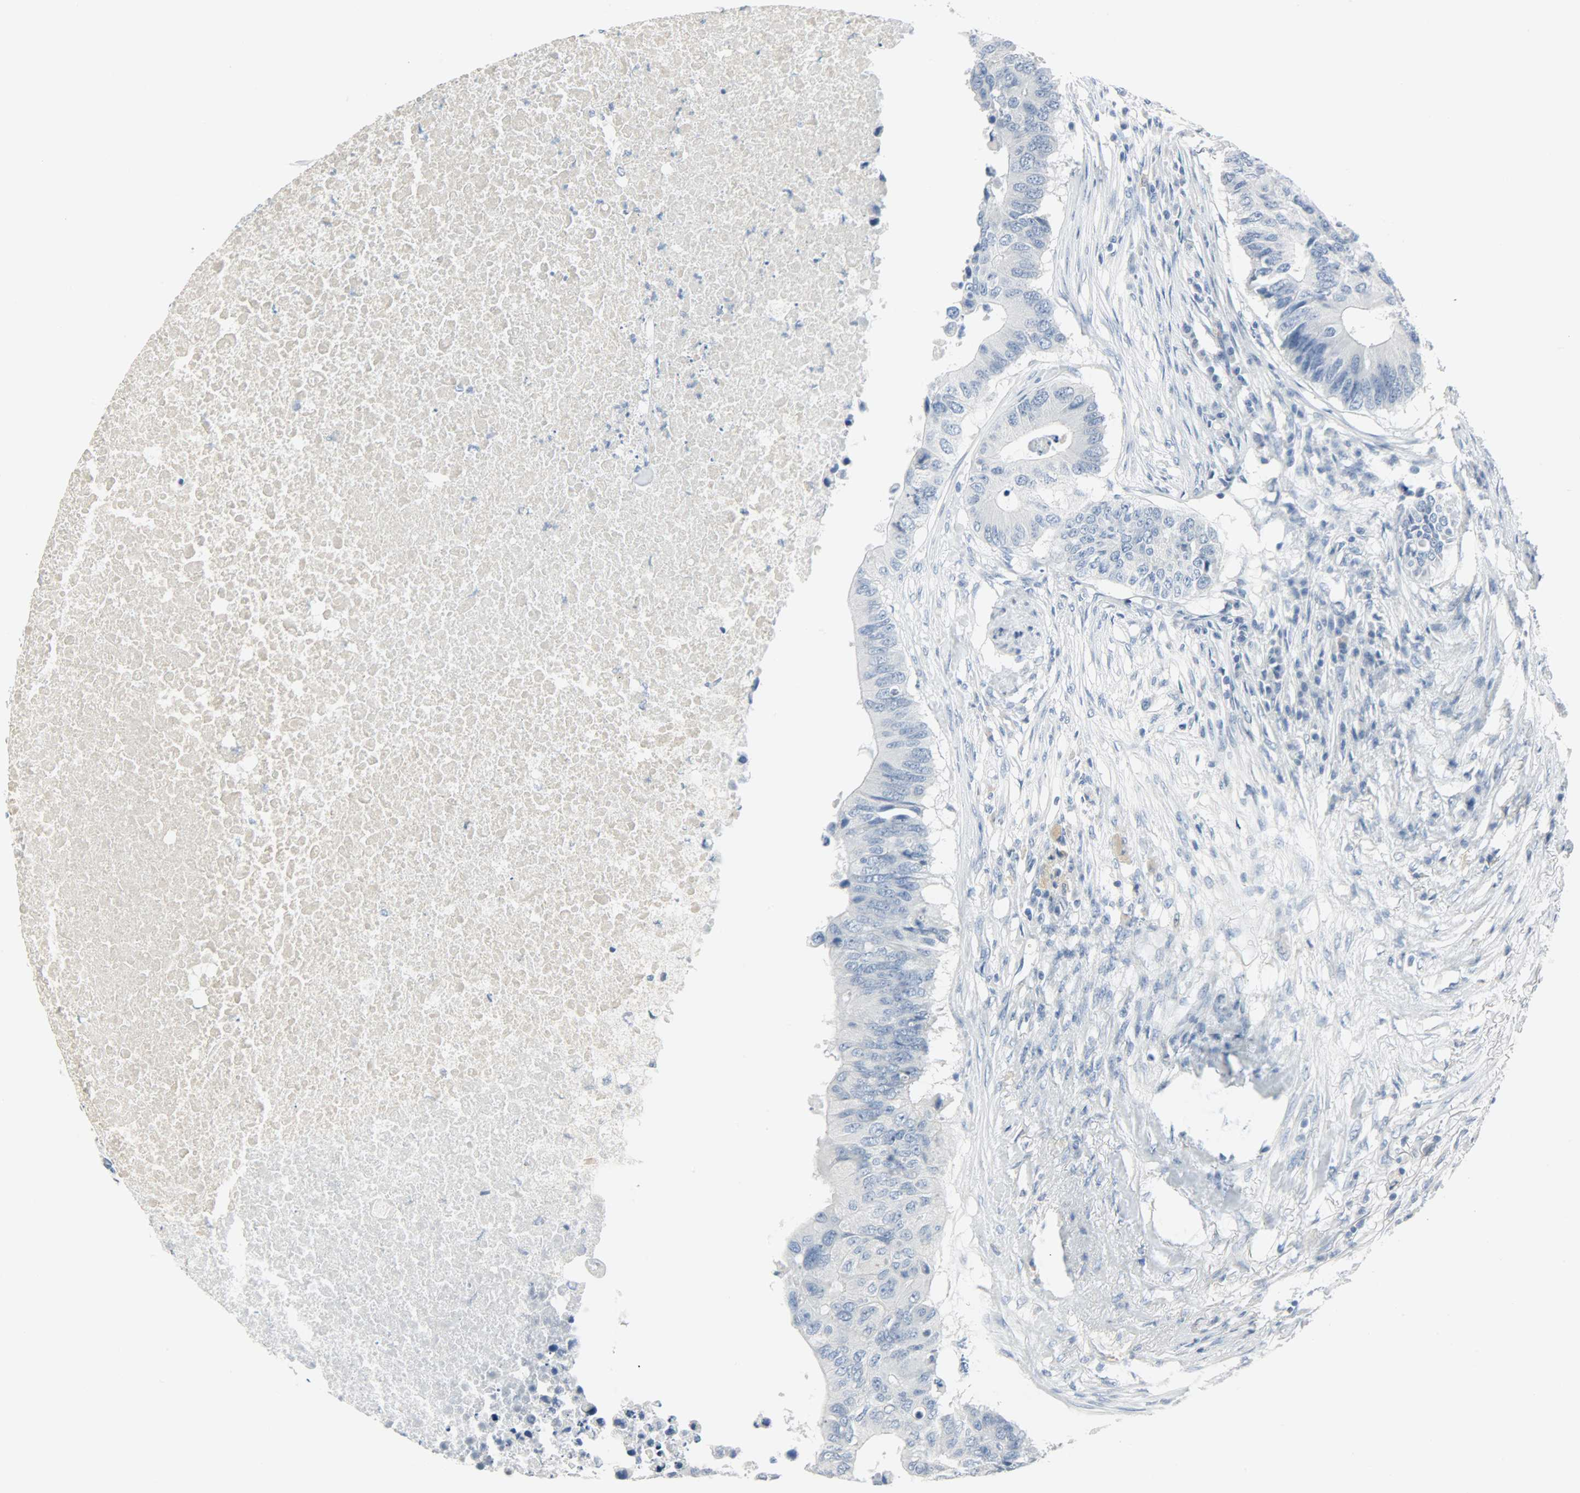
{"staining": {"intensity": "negative", "quantity": "none", "location": "none"}, "tissue": "colorectal cancer", "cell_type": "Tumor cells", "image_type": "cancer", "snomed": [{"axis": "morphology", "description": "Adenocarcinoma, NOS"}, {"axis": "topography", "description": "Colon"}], "caption": "A histopathology image of colorectal adenocarcinoma stained for a protein displays no brown staining in tumor cells. Brightfield microscopy of immunohistochemistry stained with DAB (brown) and hematoxylin (blue), captured at high magnification.", "gene": "KIT", "patient": {"sex": "male", "age": 71}}